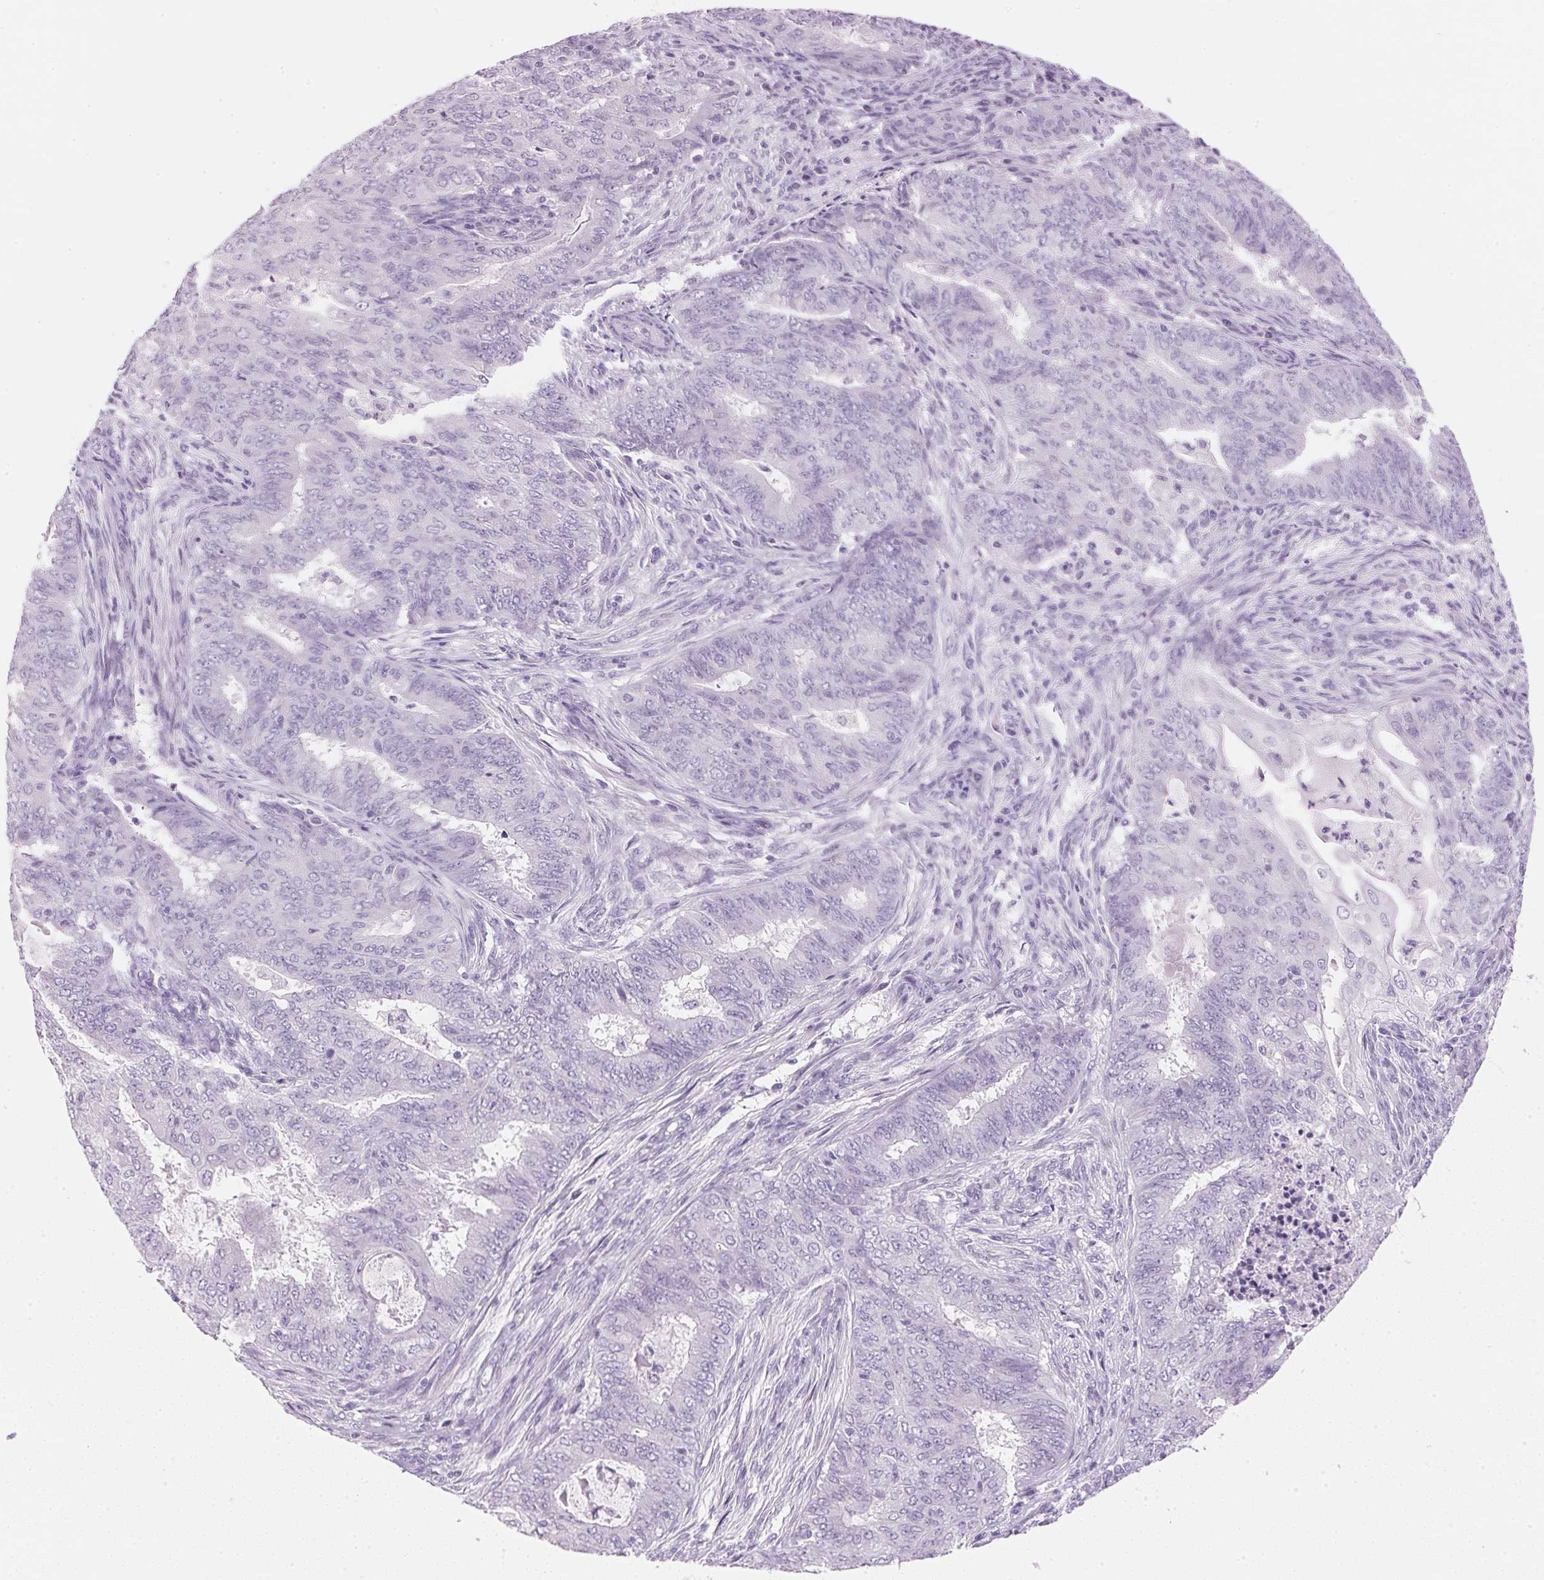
{"staining": {"intensity": "negative", "quantity": "none", "location": "none"}, "tissue": "endometrial cancer", "cell_type": "Tumor cells", "image_type": "cancer", "snomed": [{"axis": "morphology", "description": "Adenocarcinoma, NOS"}, {"axis": "topography", "description": "Endometrium"}], "caption": "Tumor cells show no significant staining in endometrial cancer (adenocarcinoma).", "gene": "IGFBP1", "patient": {"sex": "female", "age": 62}}